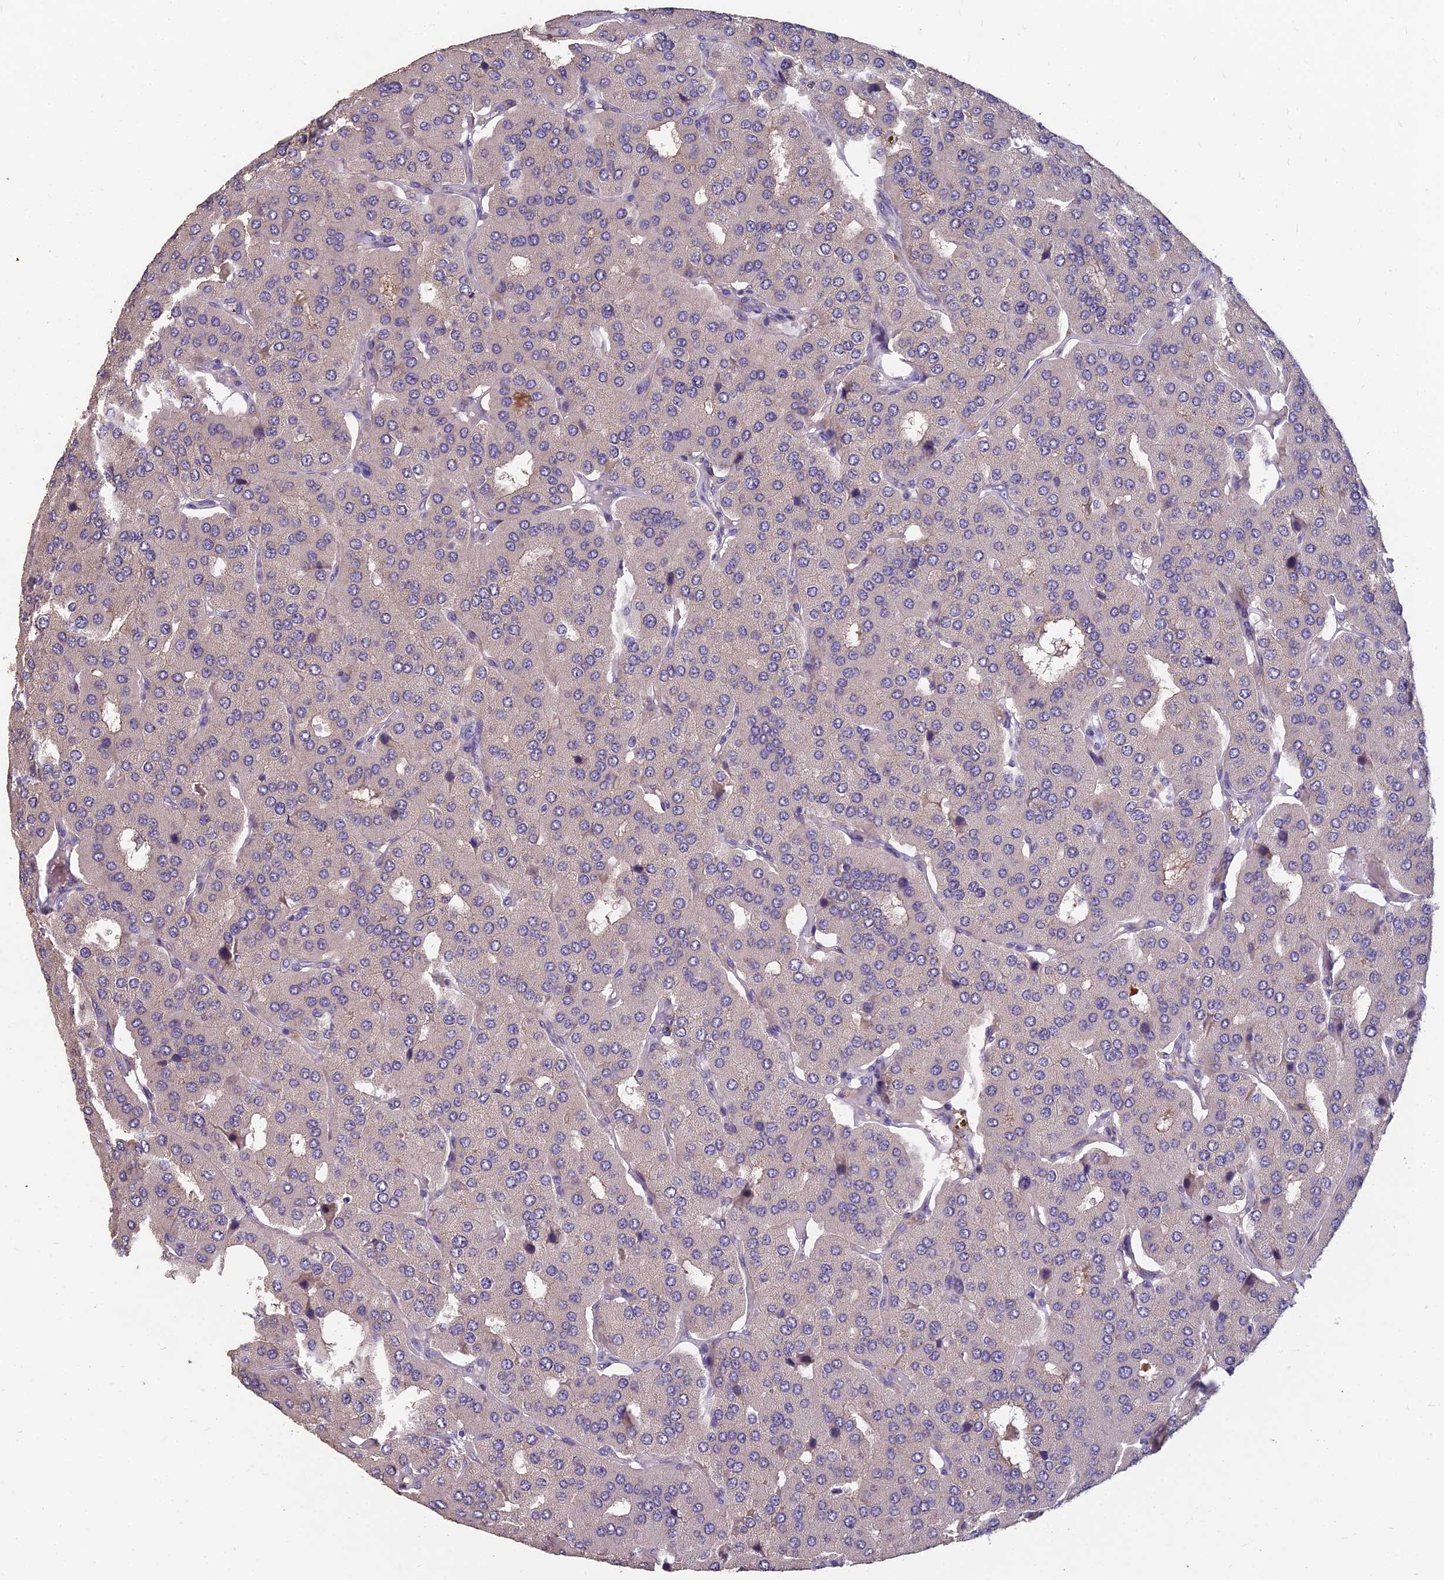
{"staining": {"intensity": "negative", "quantity": "none", "location": "none"}, "tissue": "parathyroid gland", "cell_type": "Glandular cells", "image_type": "normal", "snomed": [{"axis": "morphology", "description": "Normal tissue, NOS"}, {"axis": "morphology", "description": "Adenoma, NOS"}, {"axis": "topography", "description": "Parathyroid gland"}], "caption": "Glandular cells show no significant expression in unremarkable parathyroid gland.", "gene": "CEACAM16", "patient": {"sex": "female", "age": 86}}